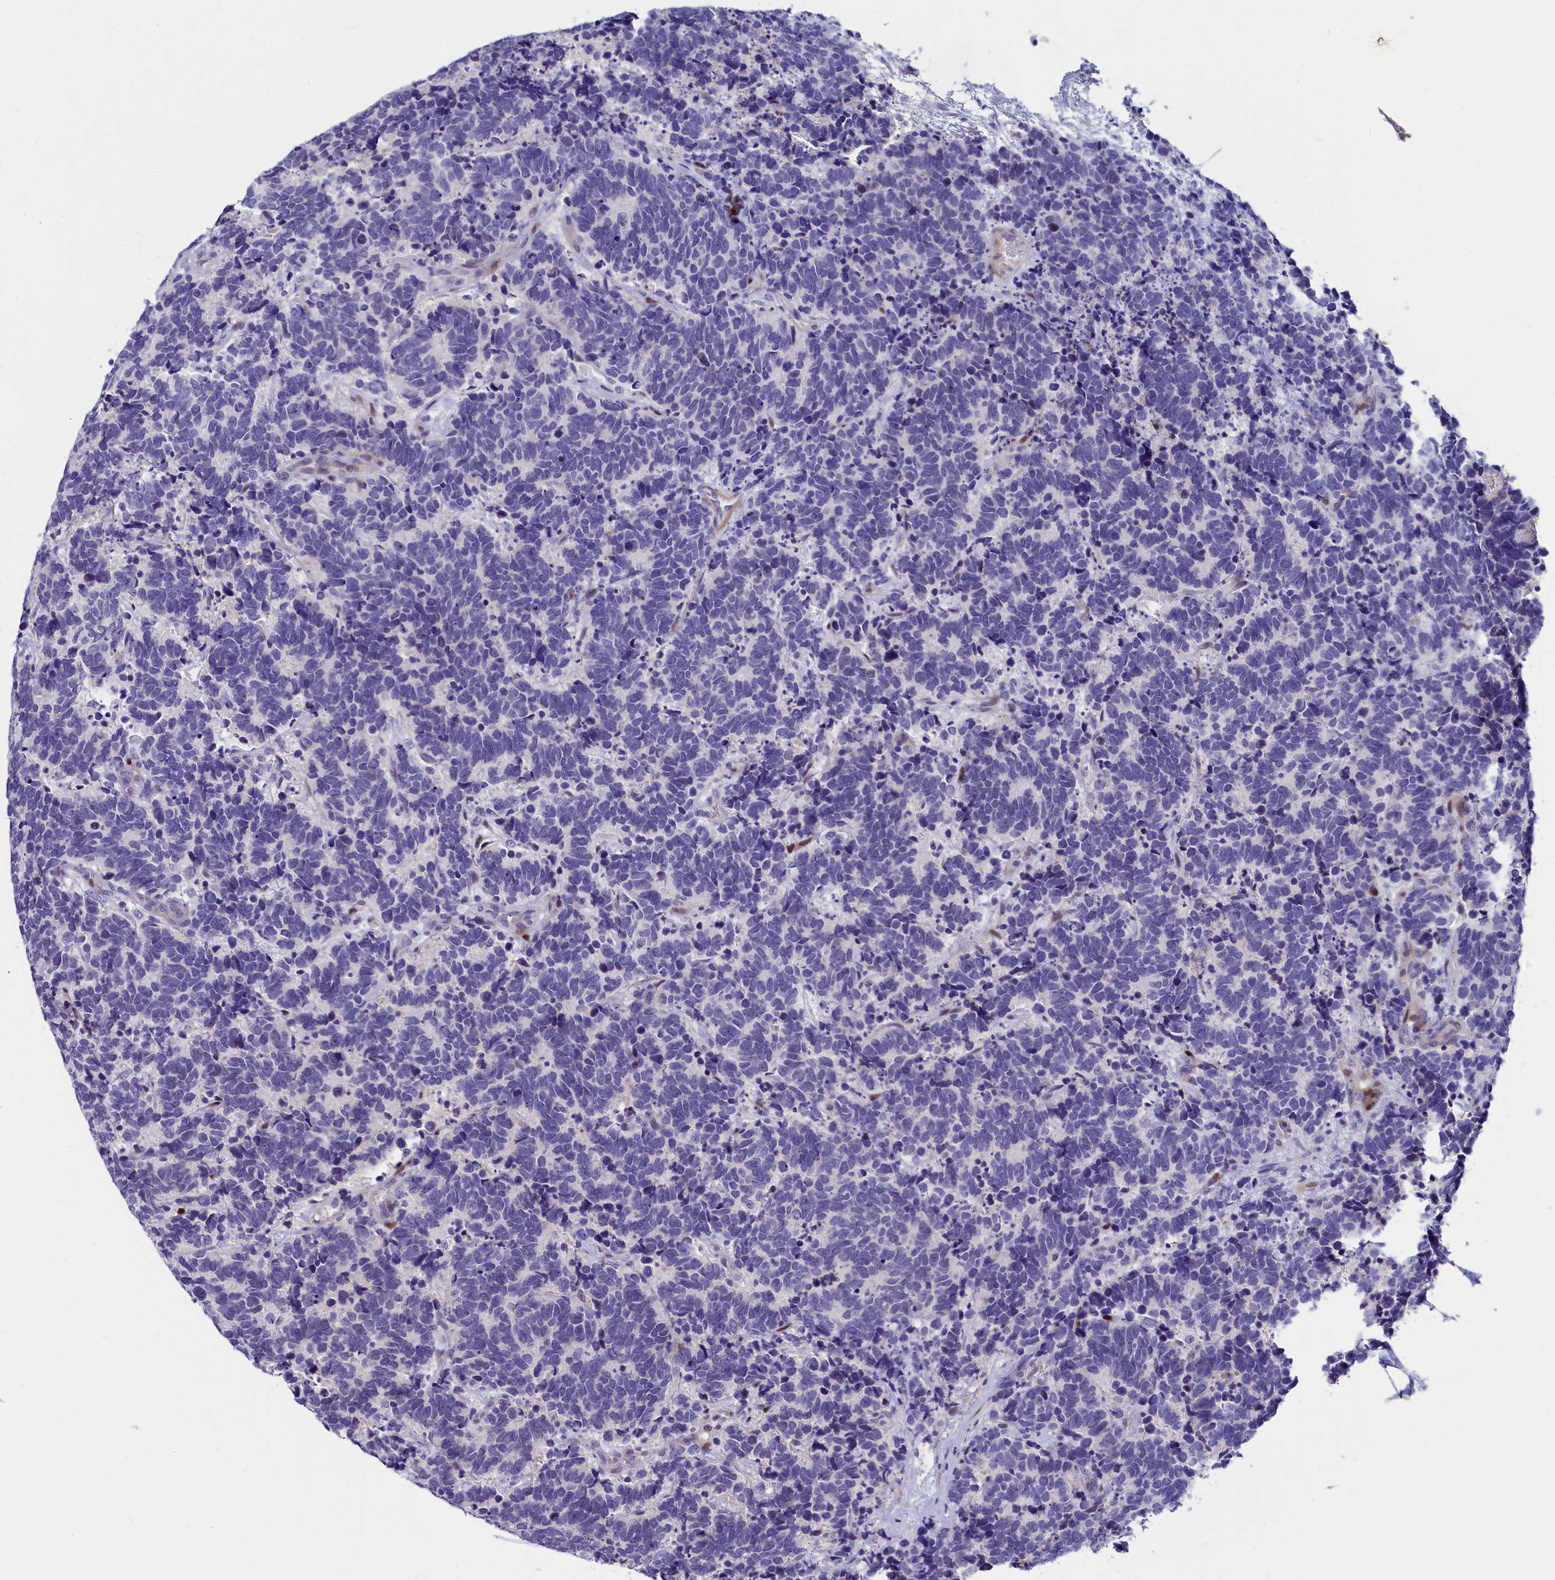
{"staining": {"intensity": "negative", "quantity": "none", "location": "none"}, "tissue": "carcinoid", "cell_type": "Tumor cells", "image_type": "cancer", "snomed": [{"axis": "morphology", "description": "Carcinoma, NOS"}, {"axis": "morphology", "description": "Carcinoid, malignant, NOS"}, {"axis": "topography", "description": "Urinary bladder"}], "caption": "Human carcinoma stained for a protein using immunohistochemistry demonstrates no expression in tumor cells.", "gene": "NKPD1", "patient": {"sex": "male", "age": 57}}